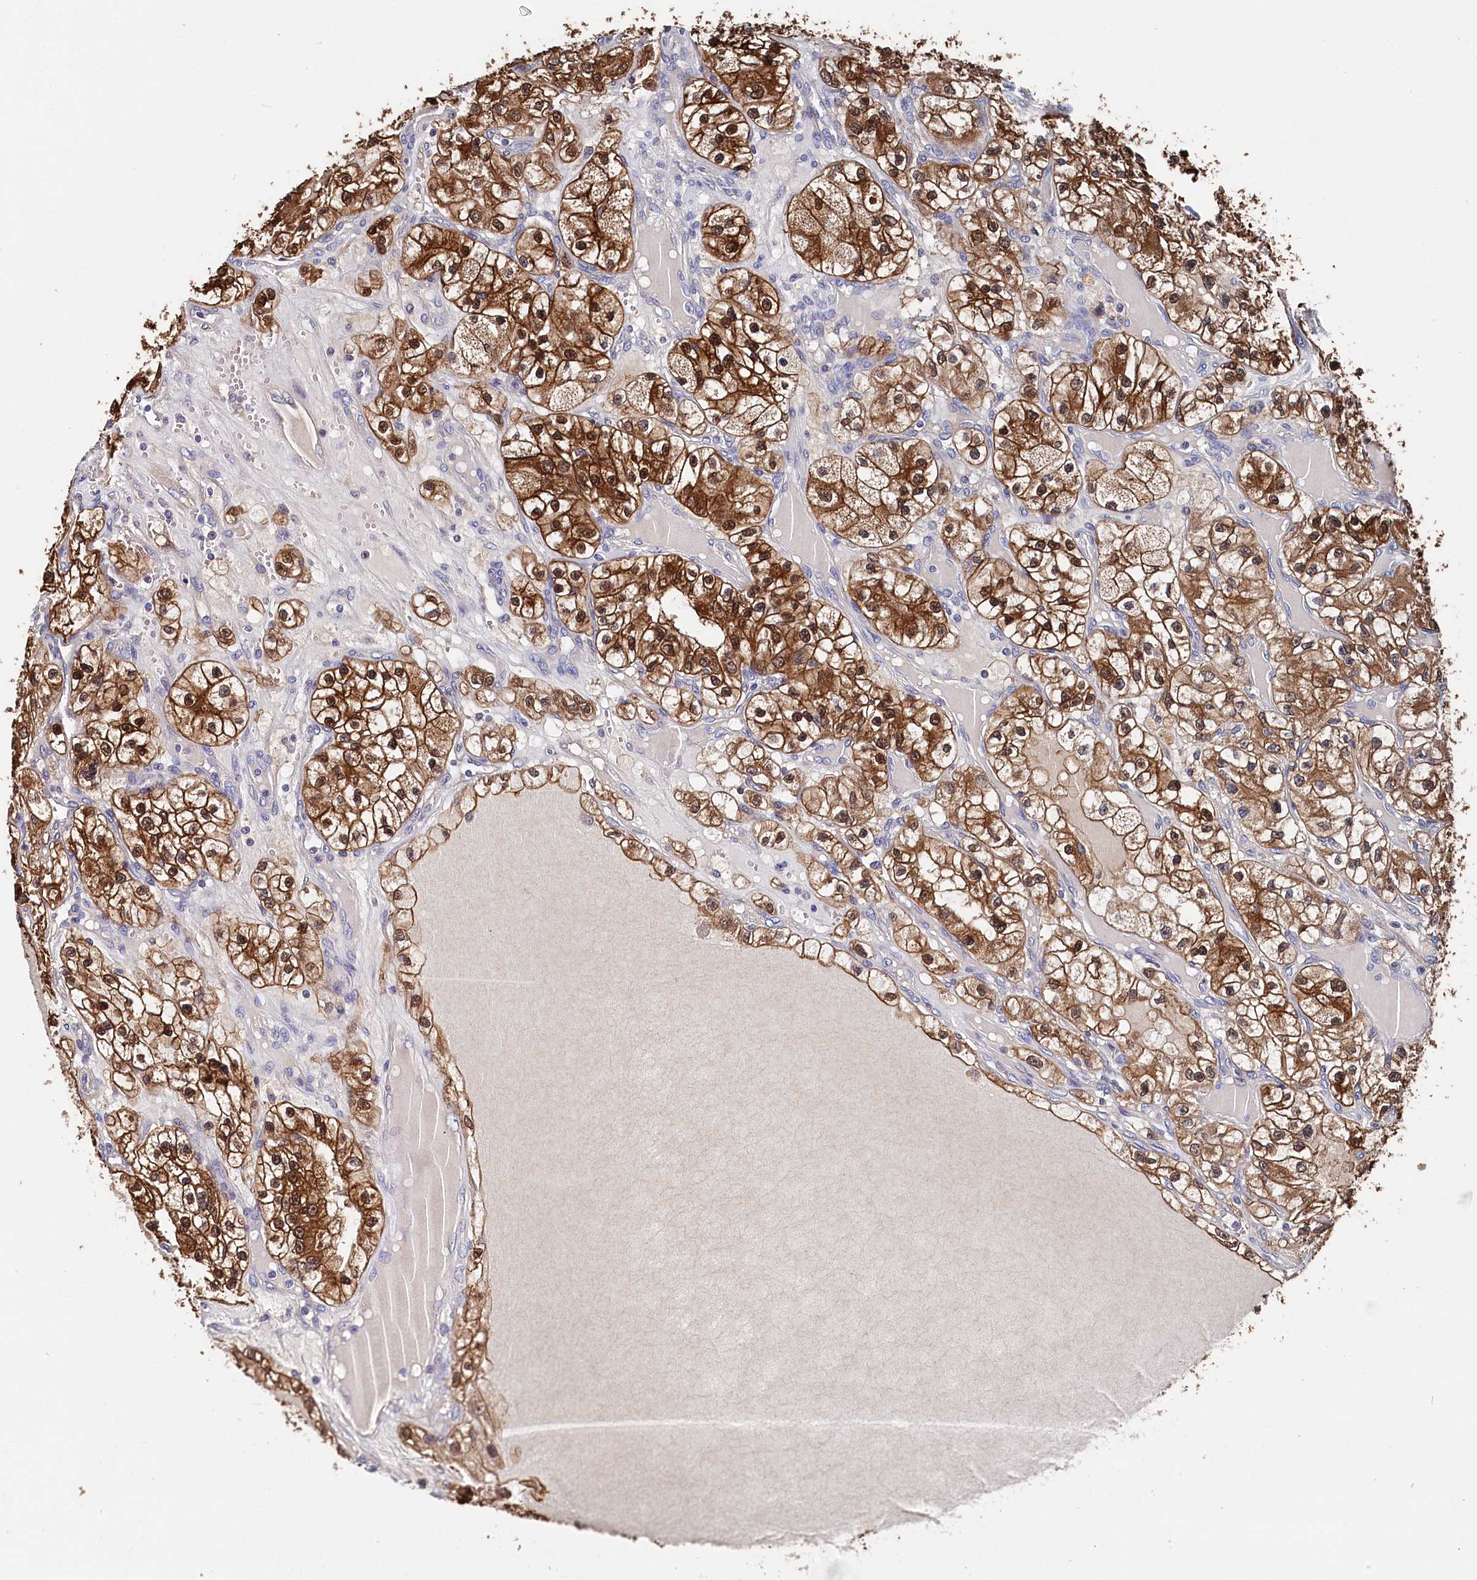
{"staining": {"intensity": "strong", "quantity": ">75%", "location": "cytoplasmic/membranous,nuclear"}, "tissue": "renal cancer", "cell_type": "Tumor cells", "image_type": "cancer", "snomed": [{"axis": "morphology", "description": "Adenocarcinoma, NOS"}, {"axis": "topography", "description": "Kidney"}], "caption": "The micrograph reveals immunohistochemical staining of renal adenocarcinoma. There is strong cytoplasmic/membranous and nuclear staining is seen in approximately >75% of tumor cells.", "gene": "BHMT", "patient": {"sex": "female", "age": 57}}